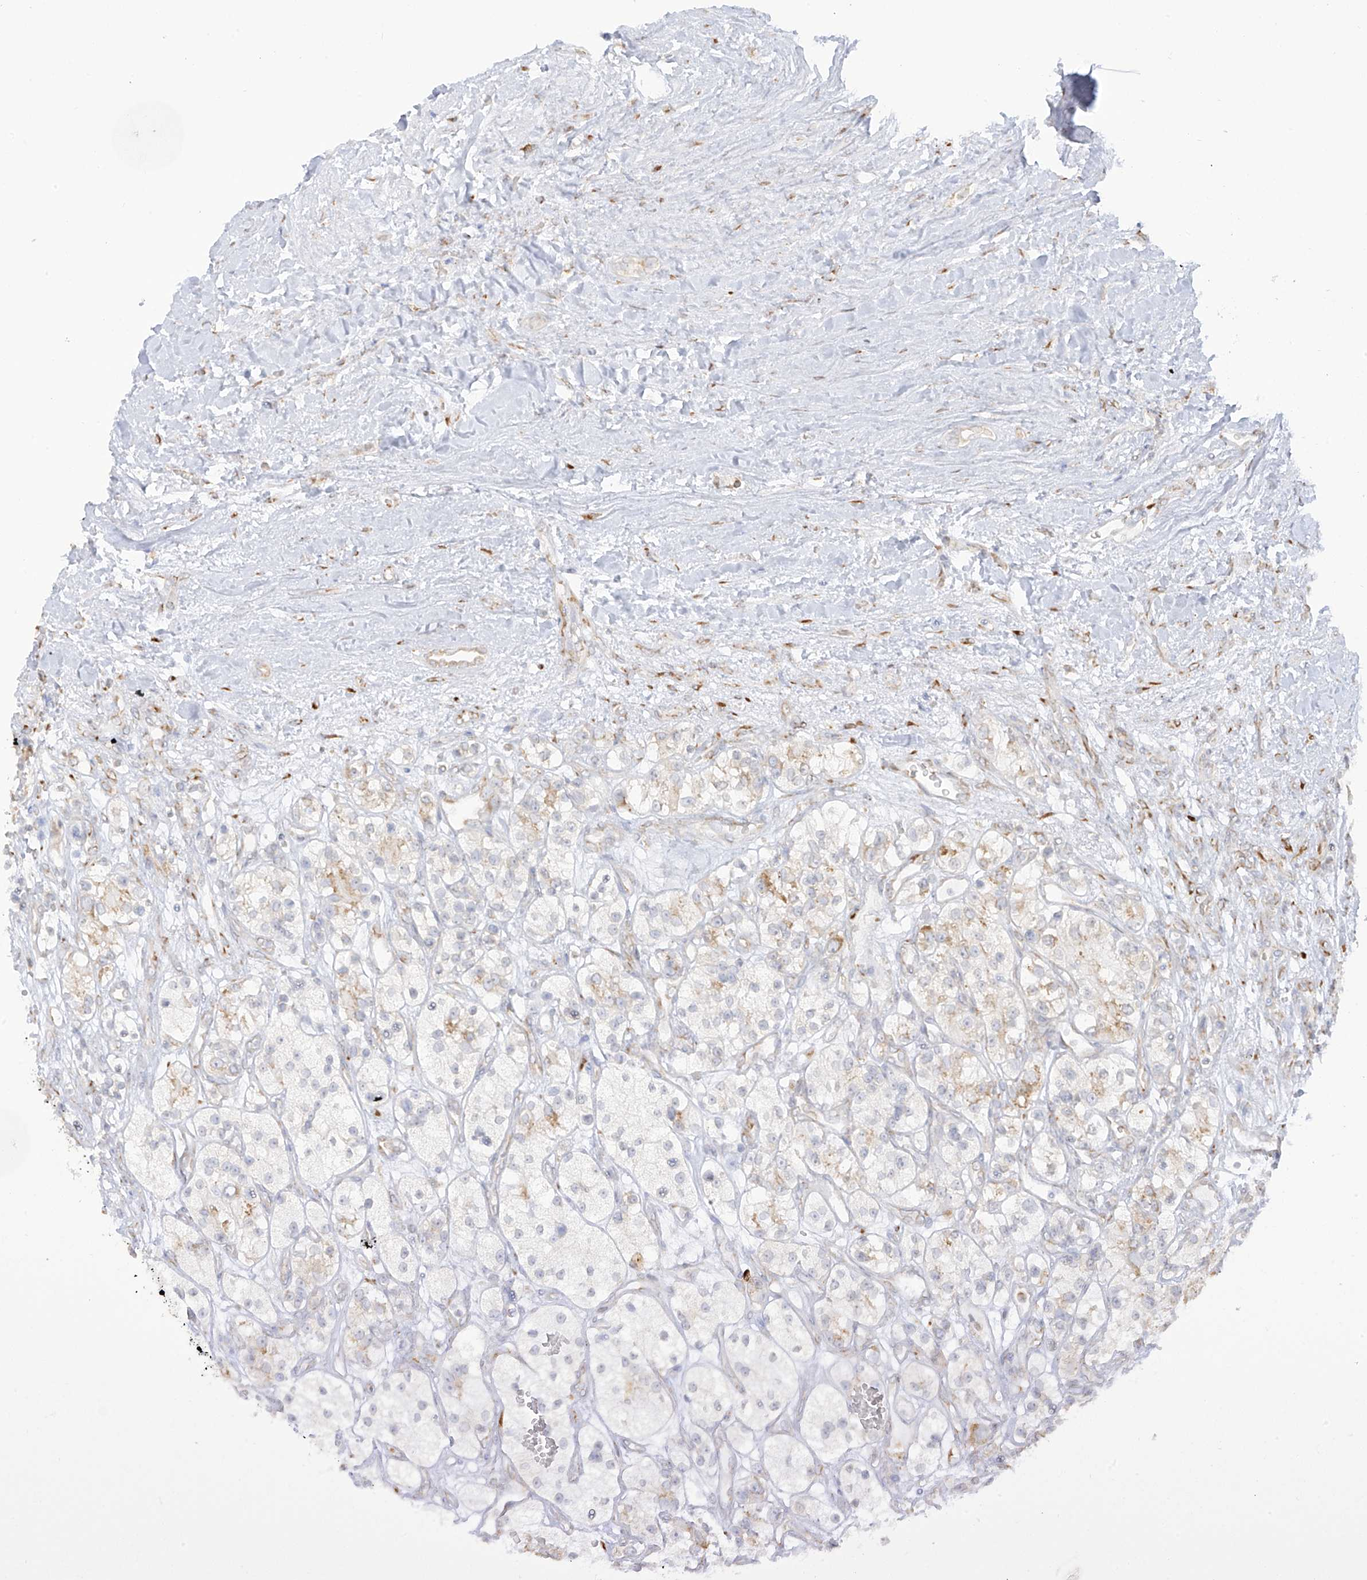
{"staining": {"intensity": "weak", "quantity": "<25%", "location": "cytoplasmic/membranous"}, "tissue": "renal cancer", "cell_type": "Tumor cells", "image_type": "cancer", "snomed": [{"axis": "morphology", "description": "Adenocarcinoma, NOS"}, {"axis": "topography", "description": "Kidney"}], "caption": "IHC of human renal cancer reveals no staining in tumor cells.", "gene": "LRRC59", "patient": {"sex": "female", "age": 57}}